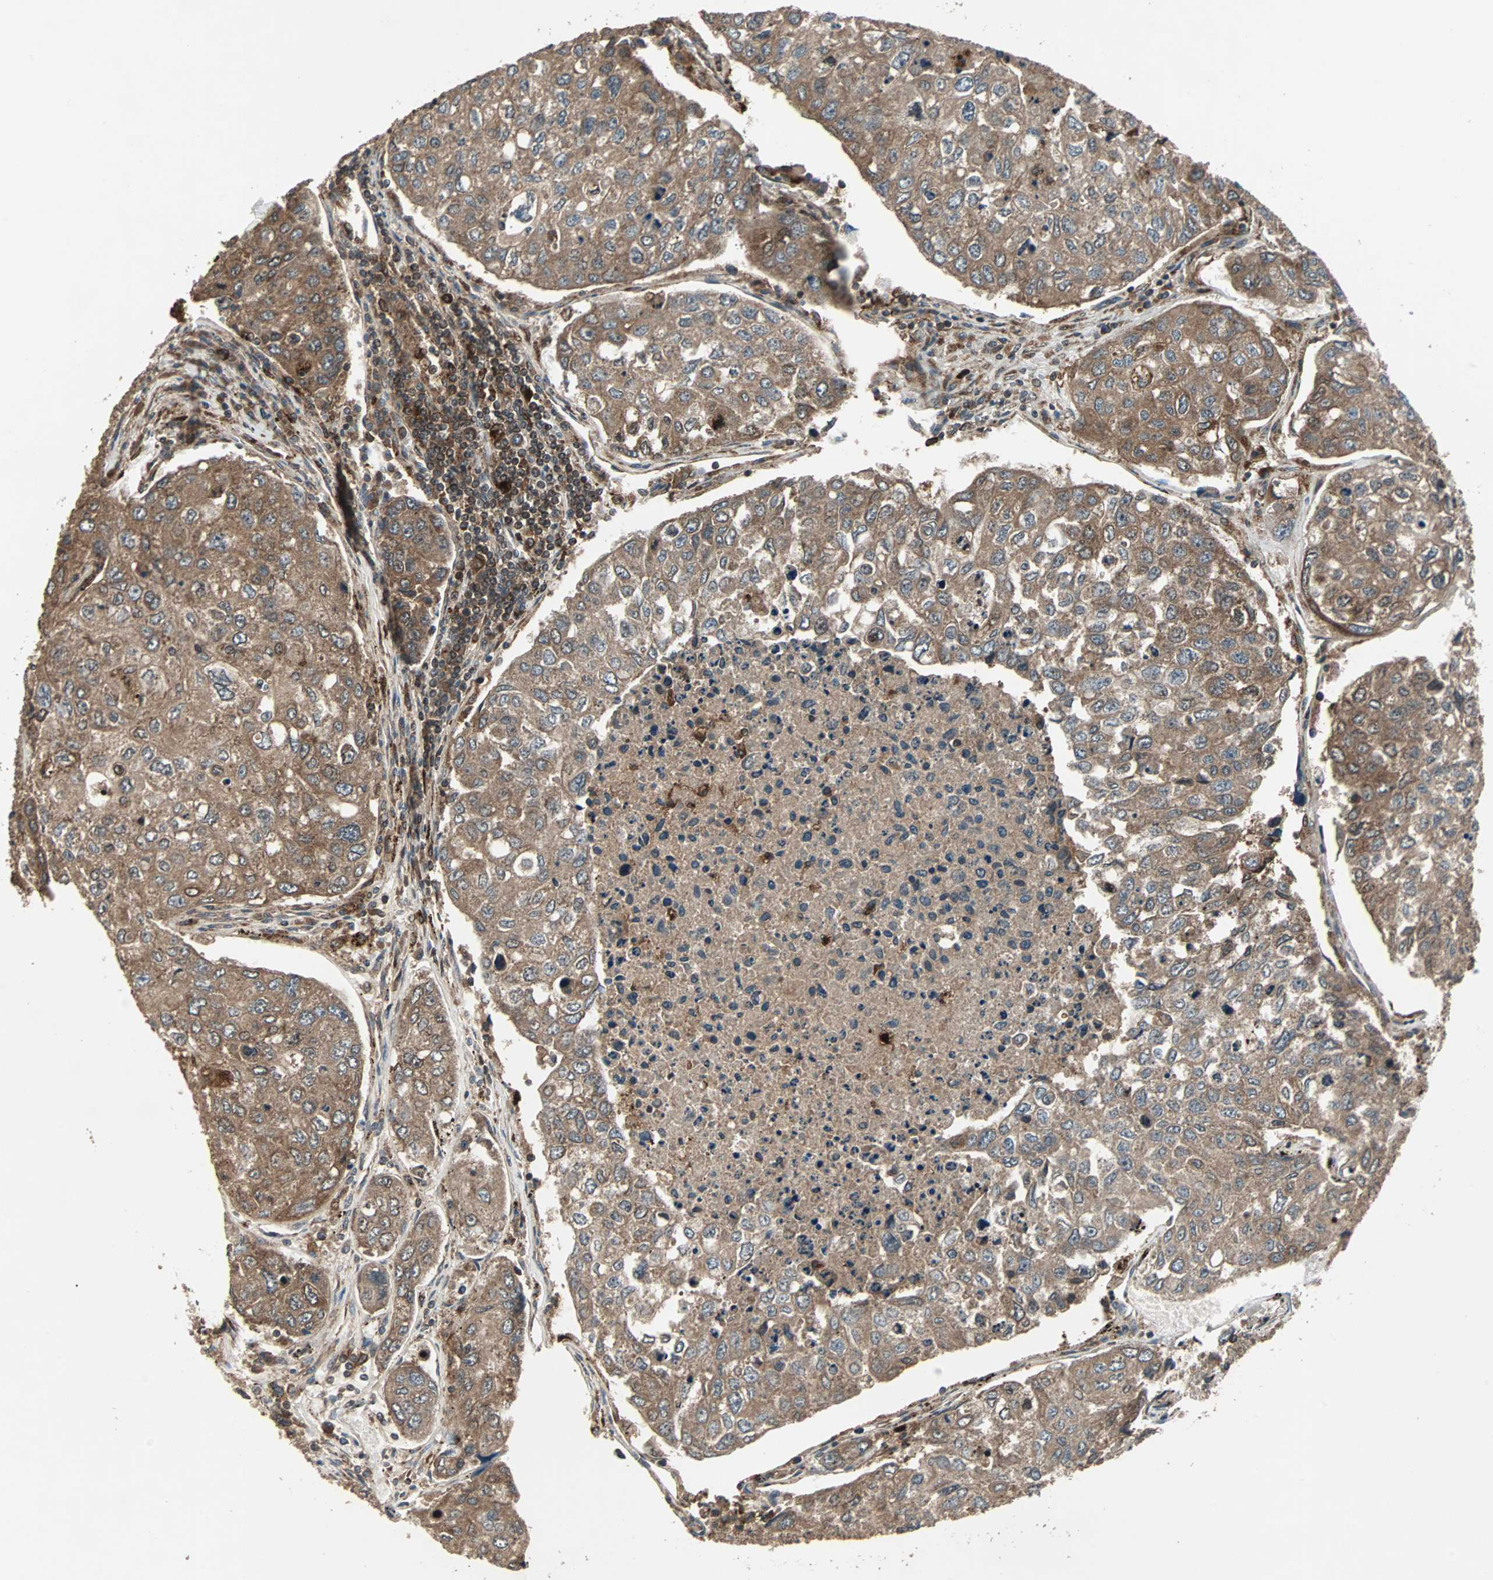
{"staining": {"intensity": "strong", "quantity": ">75%", "location": "cytoplasmic/membranous"}, "tissue": "urothelial cancer", "cell_type": "Tumor cells", "image_type": "cancer", "snomed": [{"axis": "morphology", "description": "Urothelial carcinoma, High grade"}, {"axis": "topography", "description": "Lymph node"}, {"axis": "topography", "description": "Urinary bladder"}], "caption": "IHC staining of urothelial carcinoma (high-grade), which exhibits high levels of strong cytoplasmic/membranous positivity in about >75% of tumor cells indicating strong cytoplasmic/membranous protein positivity. The staining was performed using DAB (brown) for protein detection and nuclei were counterstained in hematoxylin (blue).", "gene": "RAB7A", "patient": {"sex": "male", "age": 51}}